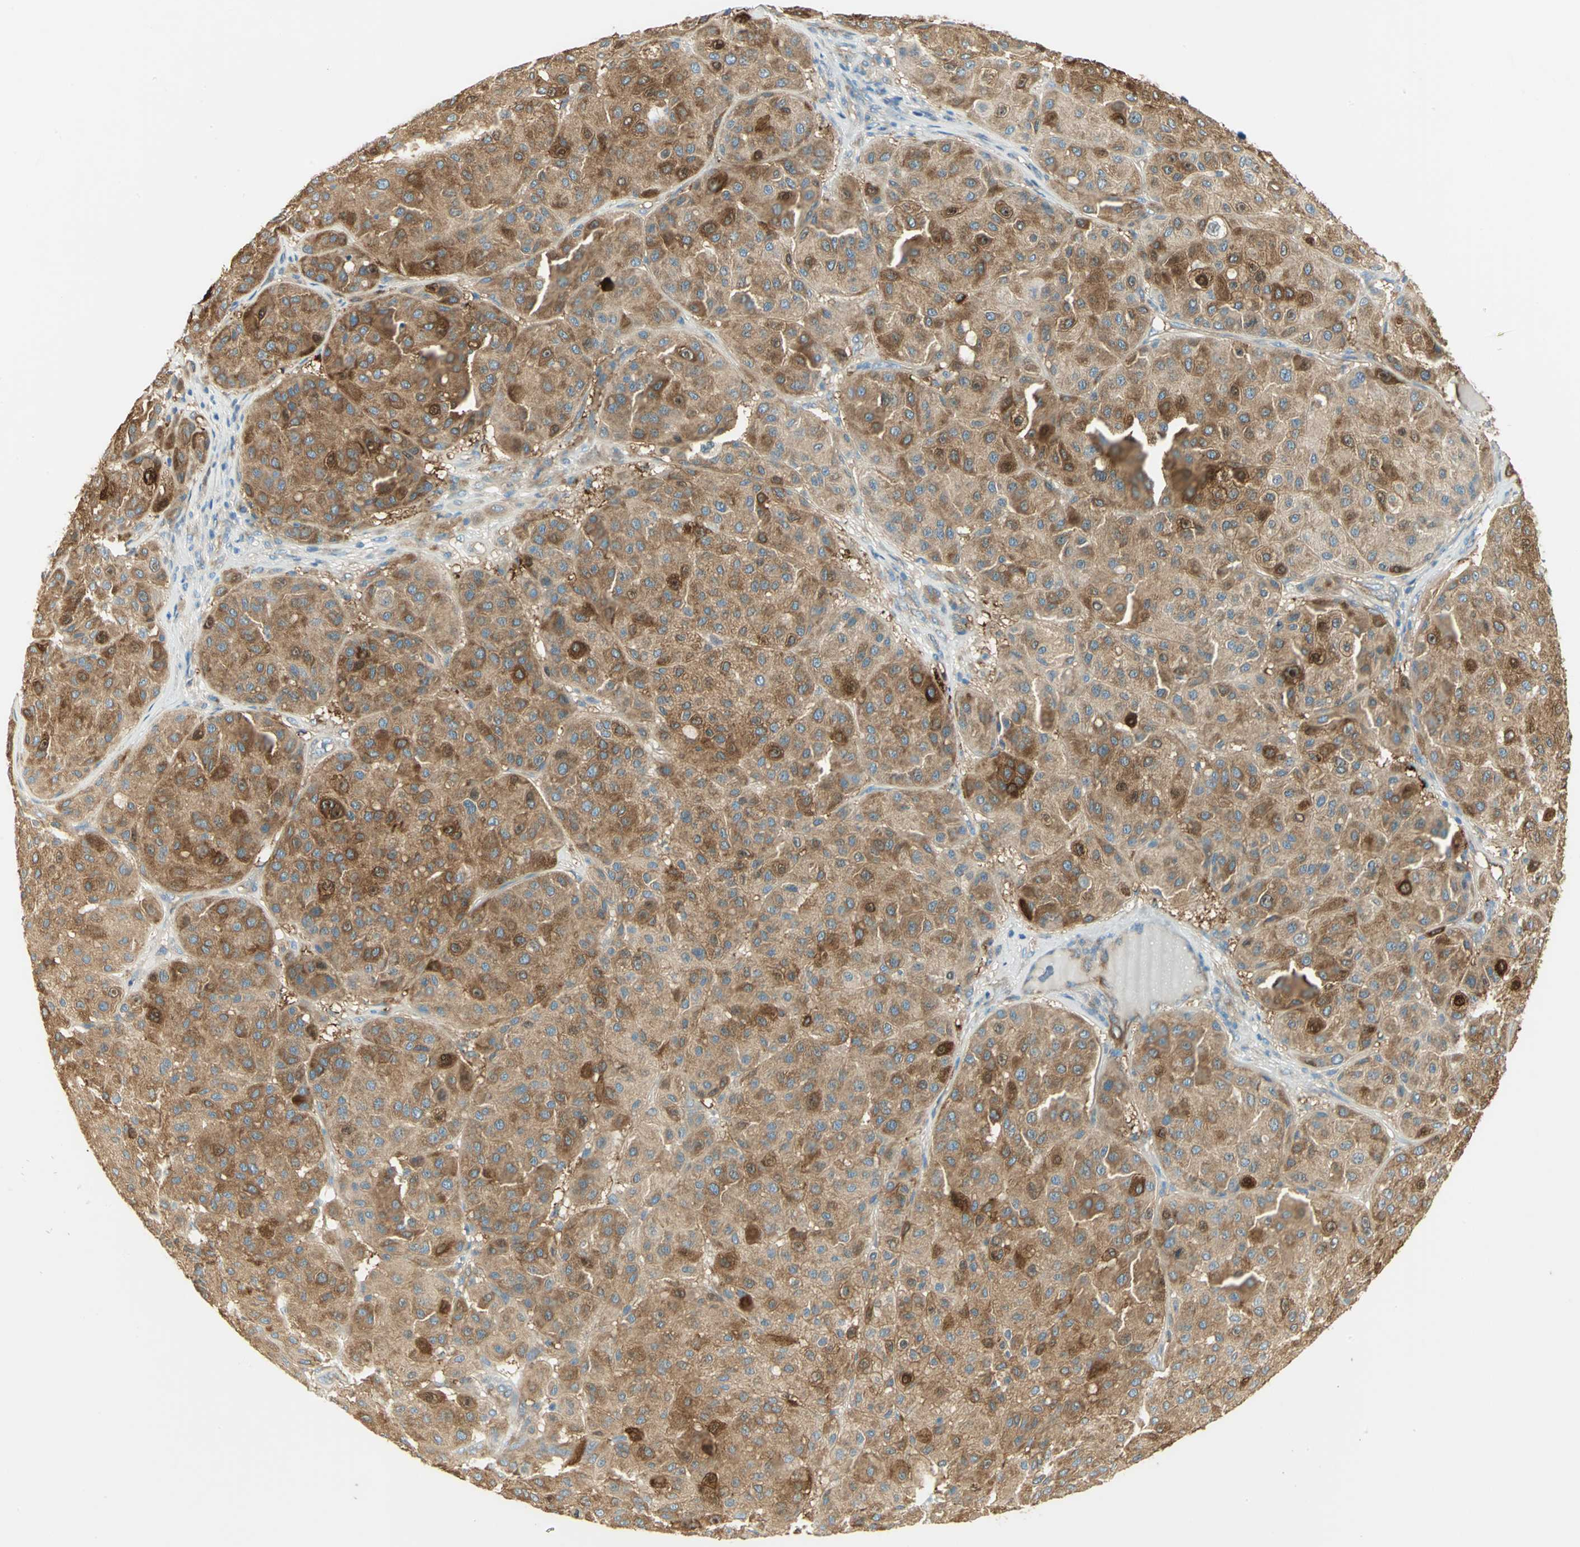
{"staining": {"intensity": "moderate", "quantity": ">75%", "location": "cytoplasmic/membranous"}, "tissue": "melanoma", "cell_type": "Tumor cells", "image_type": "cancer", "snomed": [{"axis": "morphology", "description": "Normal tissue, NOS"}, {"axis": "morphology", "description": "Malignant melanoma, Metastatic site"}, {"axis": "topography", "description": "Skin"}], "caption": "Moderate cytoplasmic/membranous protein expression is appreciated in approximately >75% of tumor cells in melanoma.", "gene": "WARS1", "patient": {"sex": "male", "age": 41}}